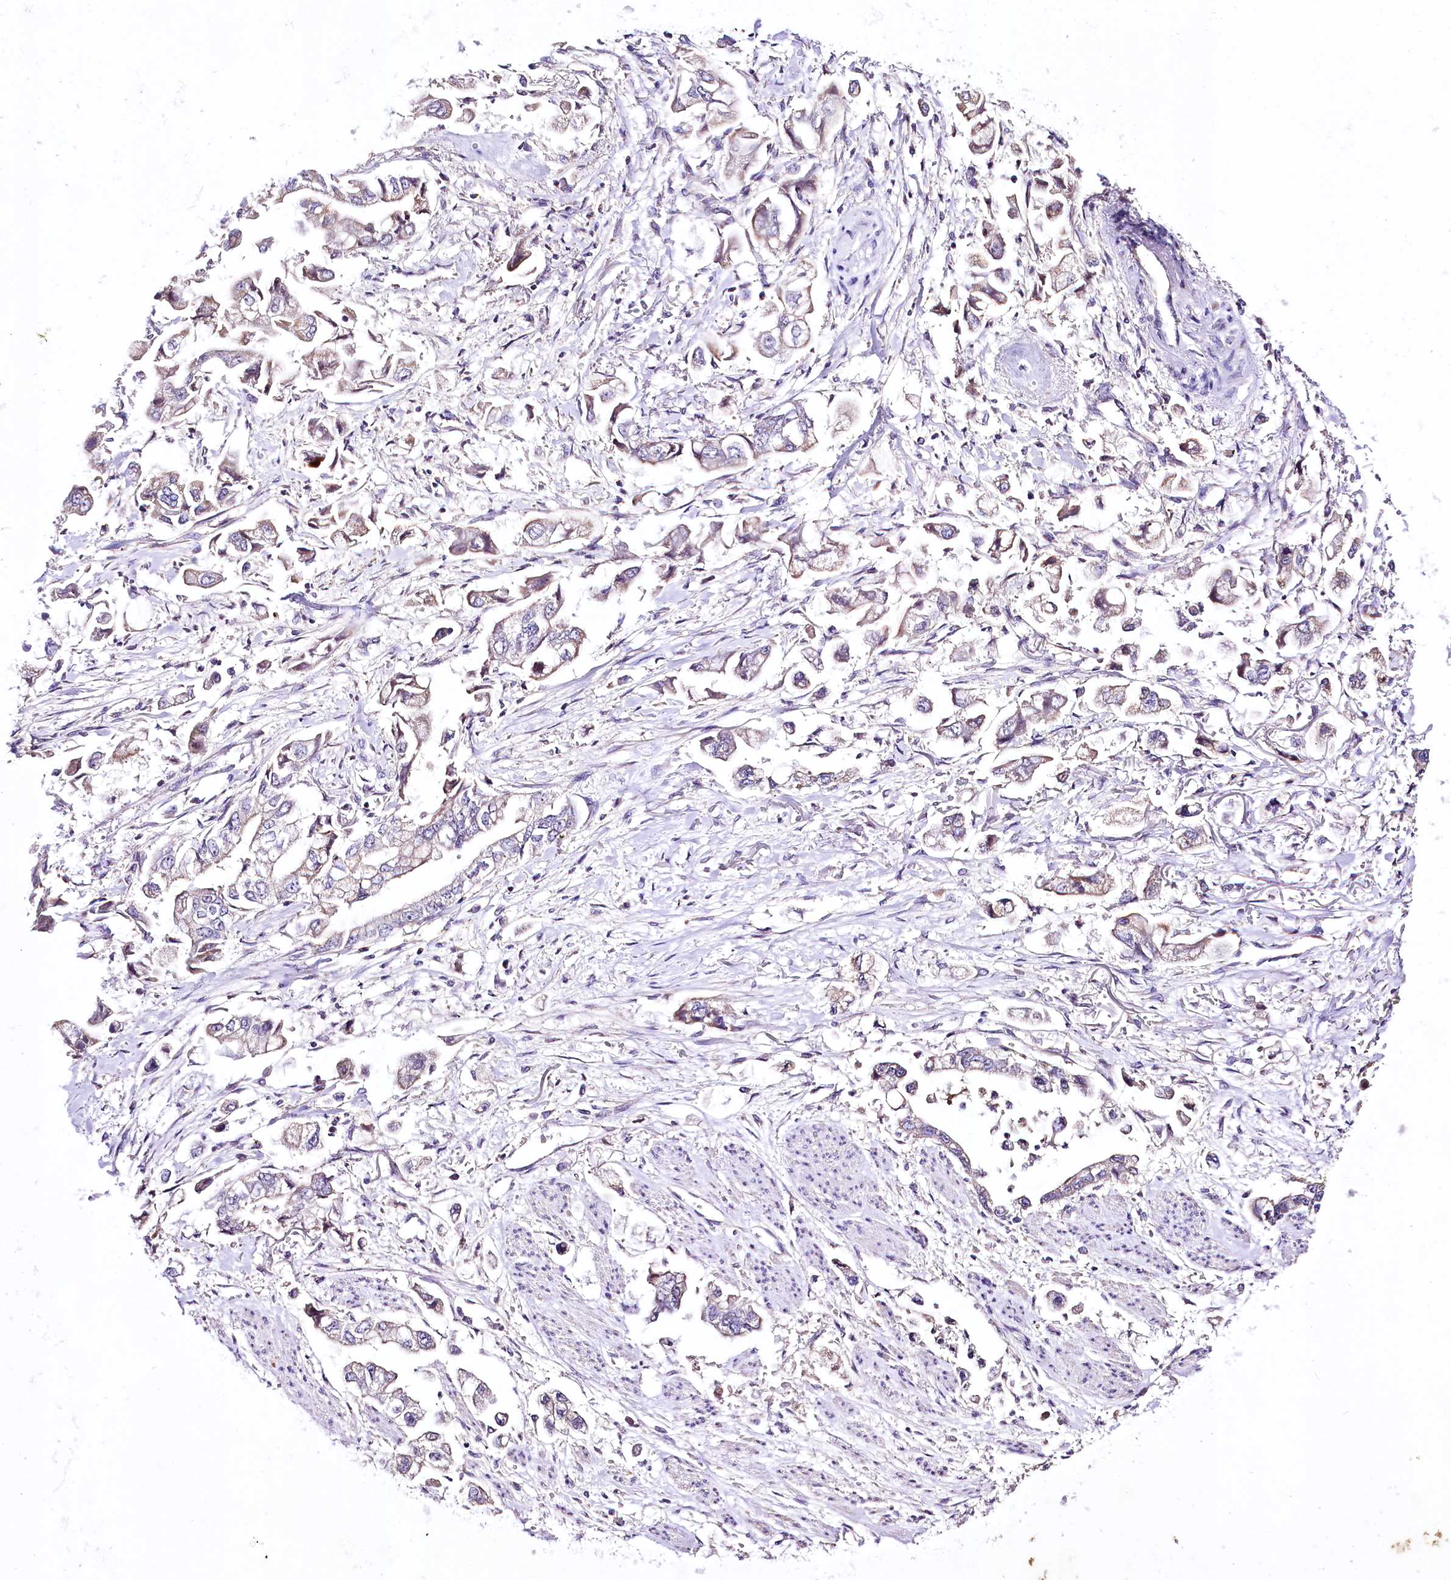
{"staining": {"intensity": "weak", "quantity": "<25%", "location": "cytoplasmic/membranous"}, "tissue": "stomach cancer", "cell_type": "Tumor cells", "image_type": "cancer", "snomed": [{"axis": "morphology", "description": "Adenocarcinoma, NOS"}, {"axis": "topography", "description": "Stomach"}], "caption": "Immunohistochemistry (IHC) photomicrograph of adenocarcinoma (stomach) stained for a protein (brown), which shows no expression in tumor cells. (DAB (3,3'-diaminobenzidine) immunohistochemistry visualized using brightfield microscopy, high magnification).", "gene": "ATE1", "patient": {"sex": "male", "age": 62}}